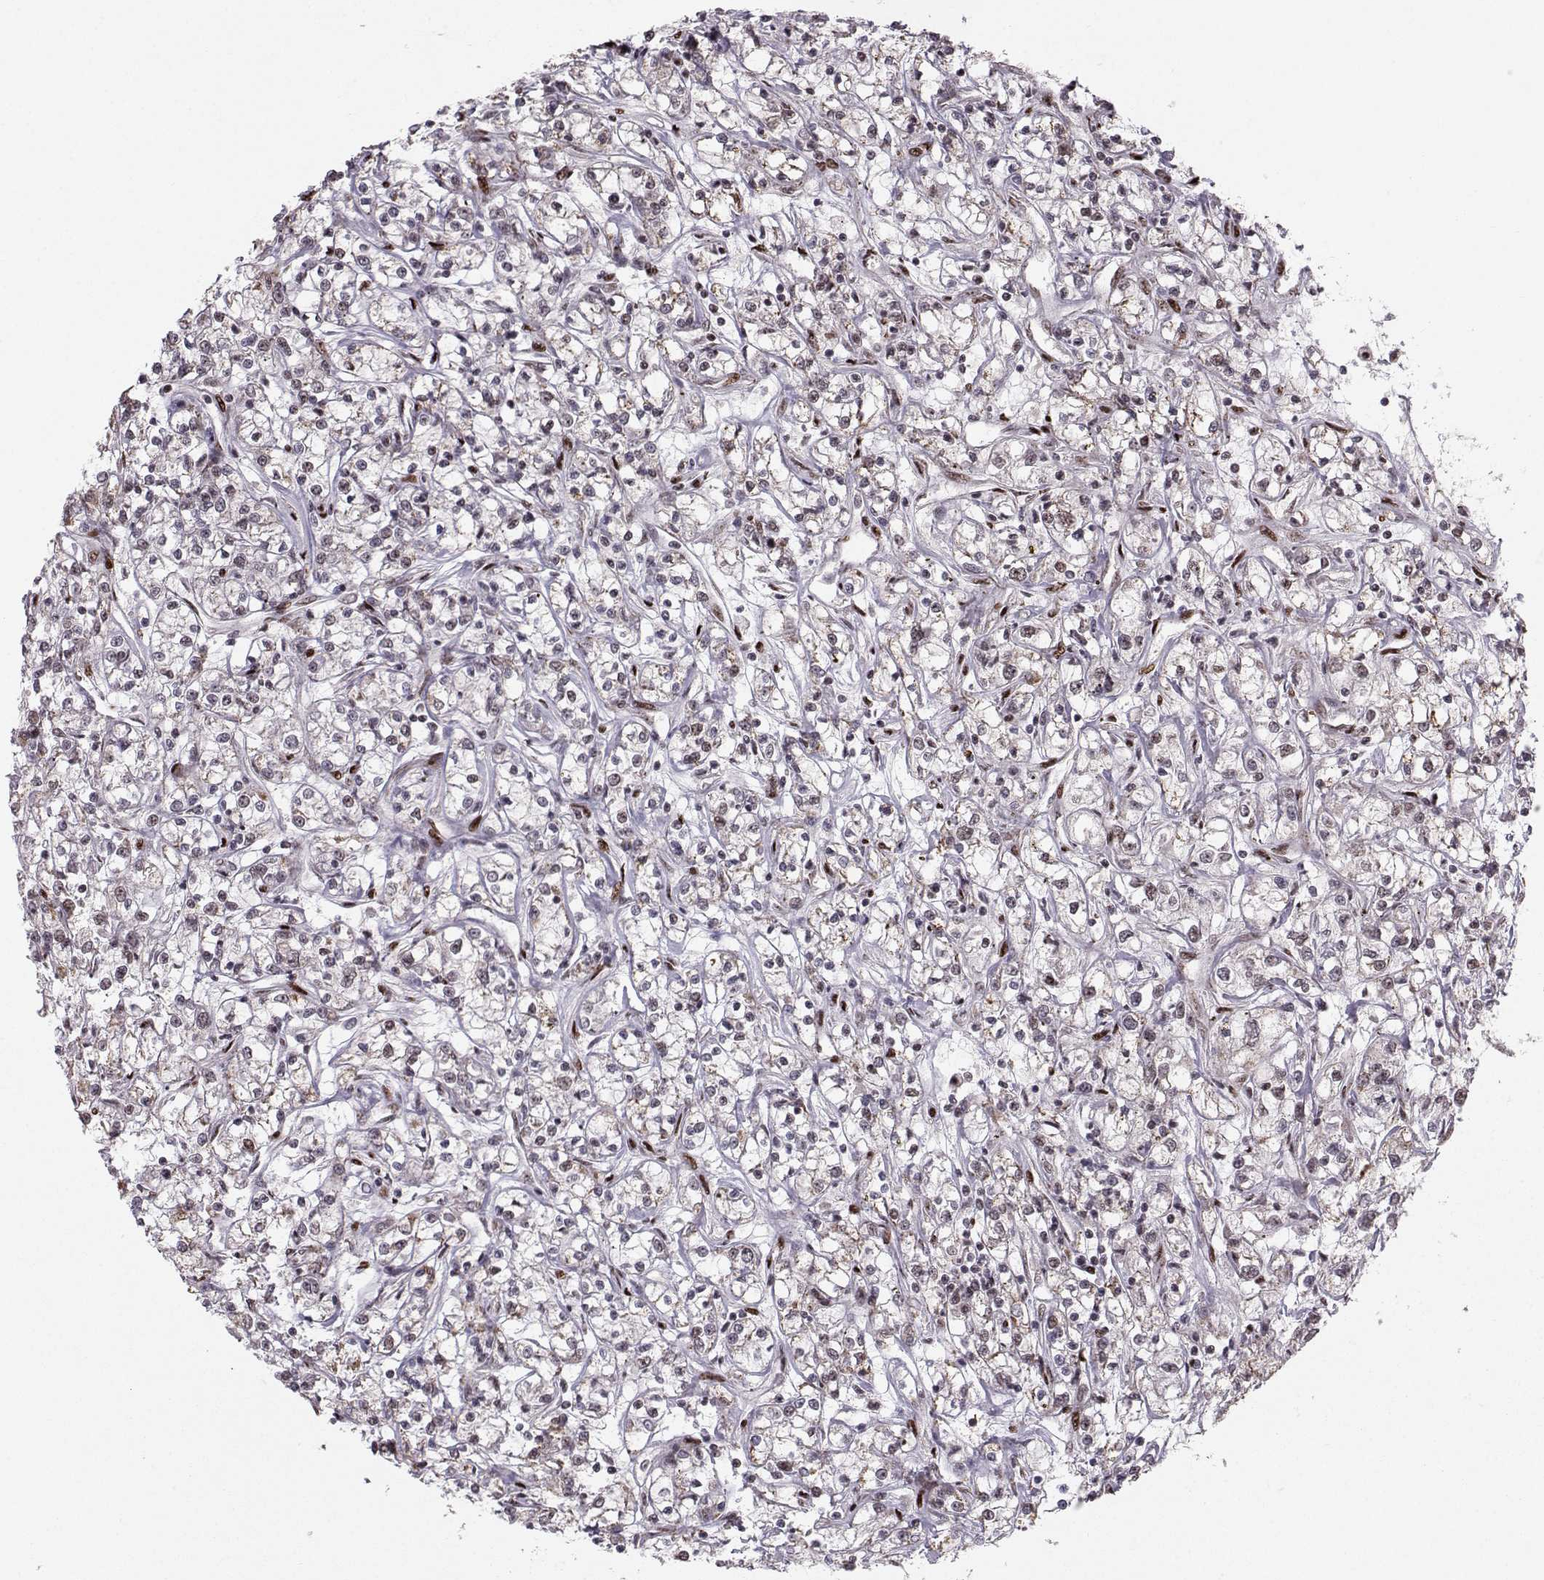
{"staining": {"intensity": "moderate", "quantity": "<25%", "location": "cytoplasmic/membranous,nuclear"}, "tissue": "renal cancer", "cell_type": "Tumor cells", "image_type": "cancer", "snomed": [{"axis": "morphology", "description": "Adenocarcinoma, NOS"}, {"axis": "topography", "description": "Kidney"}], "caption": "High-magnification brightfield microscopy of adenocarcinoma (renal) stained with DAB (3,3'-diaminobenzidine) (brown) and counterstained with hematoxylin (blue). tumor cells exhibit moderate cytoplasmic/membranous and nuclear staining is appreciated in approximately<25% of cells. The protein of interest is stained brown, and the nuclei are stained in blue (DAB IHC with brightfield microscopy, high magnification).", "gene": "SNAPC2", "patient": {"sex": "female", "age": 59}}